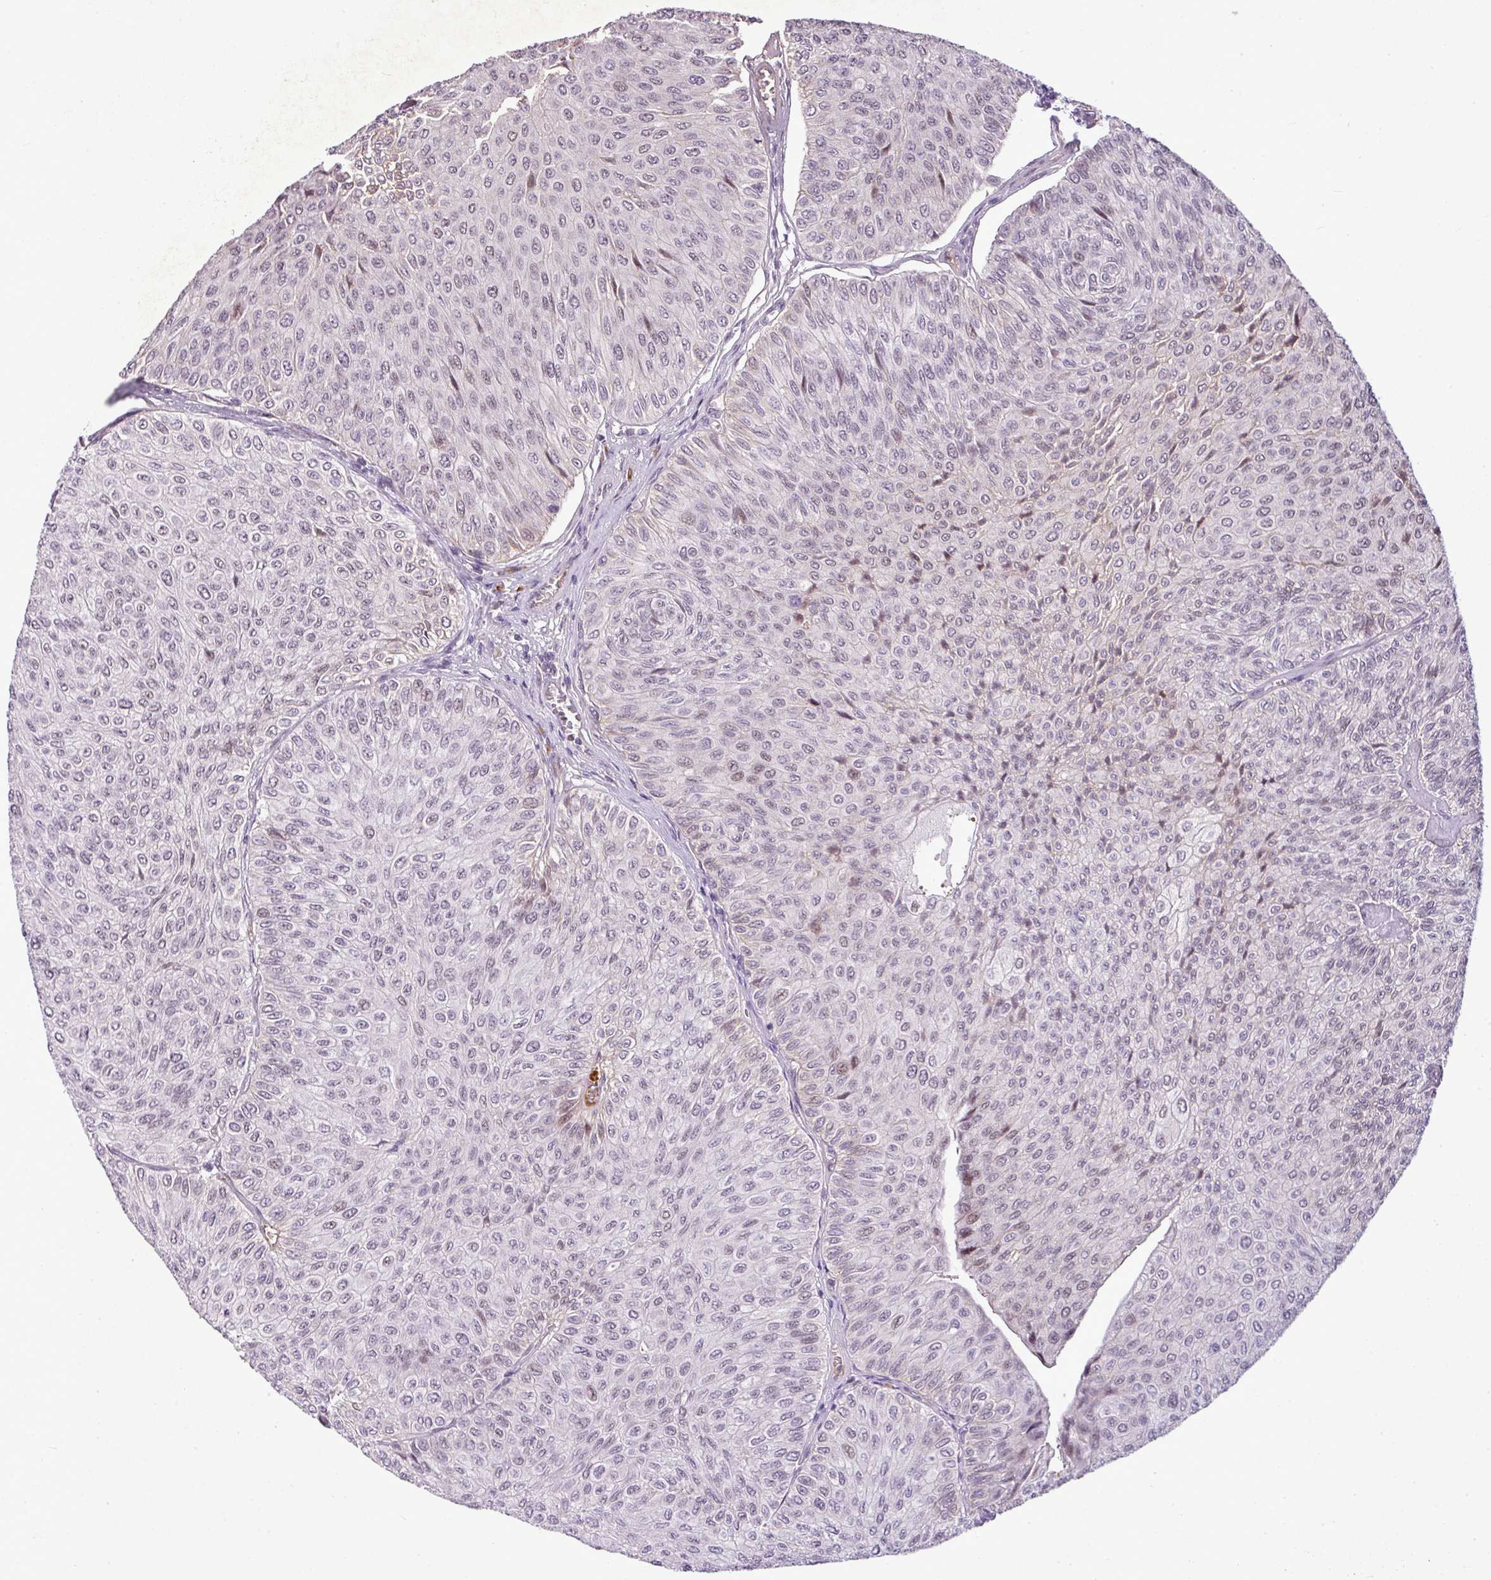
{"staining": {"intensity": "weak", "quantity": "<25%", "location": "nuclear"}, "tissue": "urothelial cancer", "cell_type": "Tumor cells", "image_type": "cancer", "snomed": [{"axis": "morphology", "description": "Urothelial carcinoma, NOS"}, {"axis": "topography", "description": "Urinary bladder"}], "caption": "A micrograph of human urothelial cancer is negative for staining in tumor cells.", "gene": "C4B", "patient": {"sex": "male", "age": 59}}